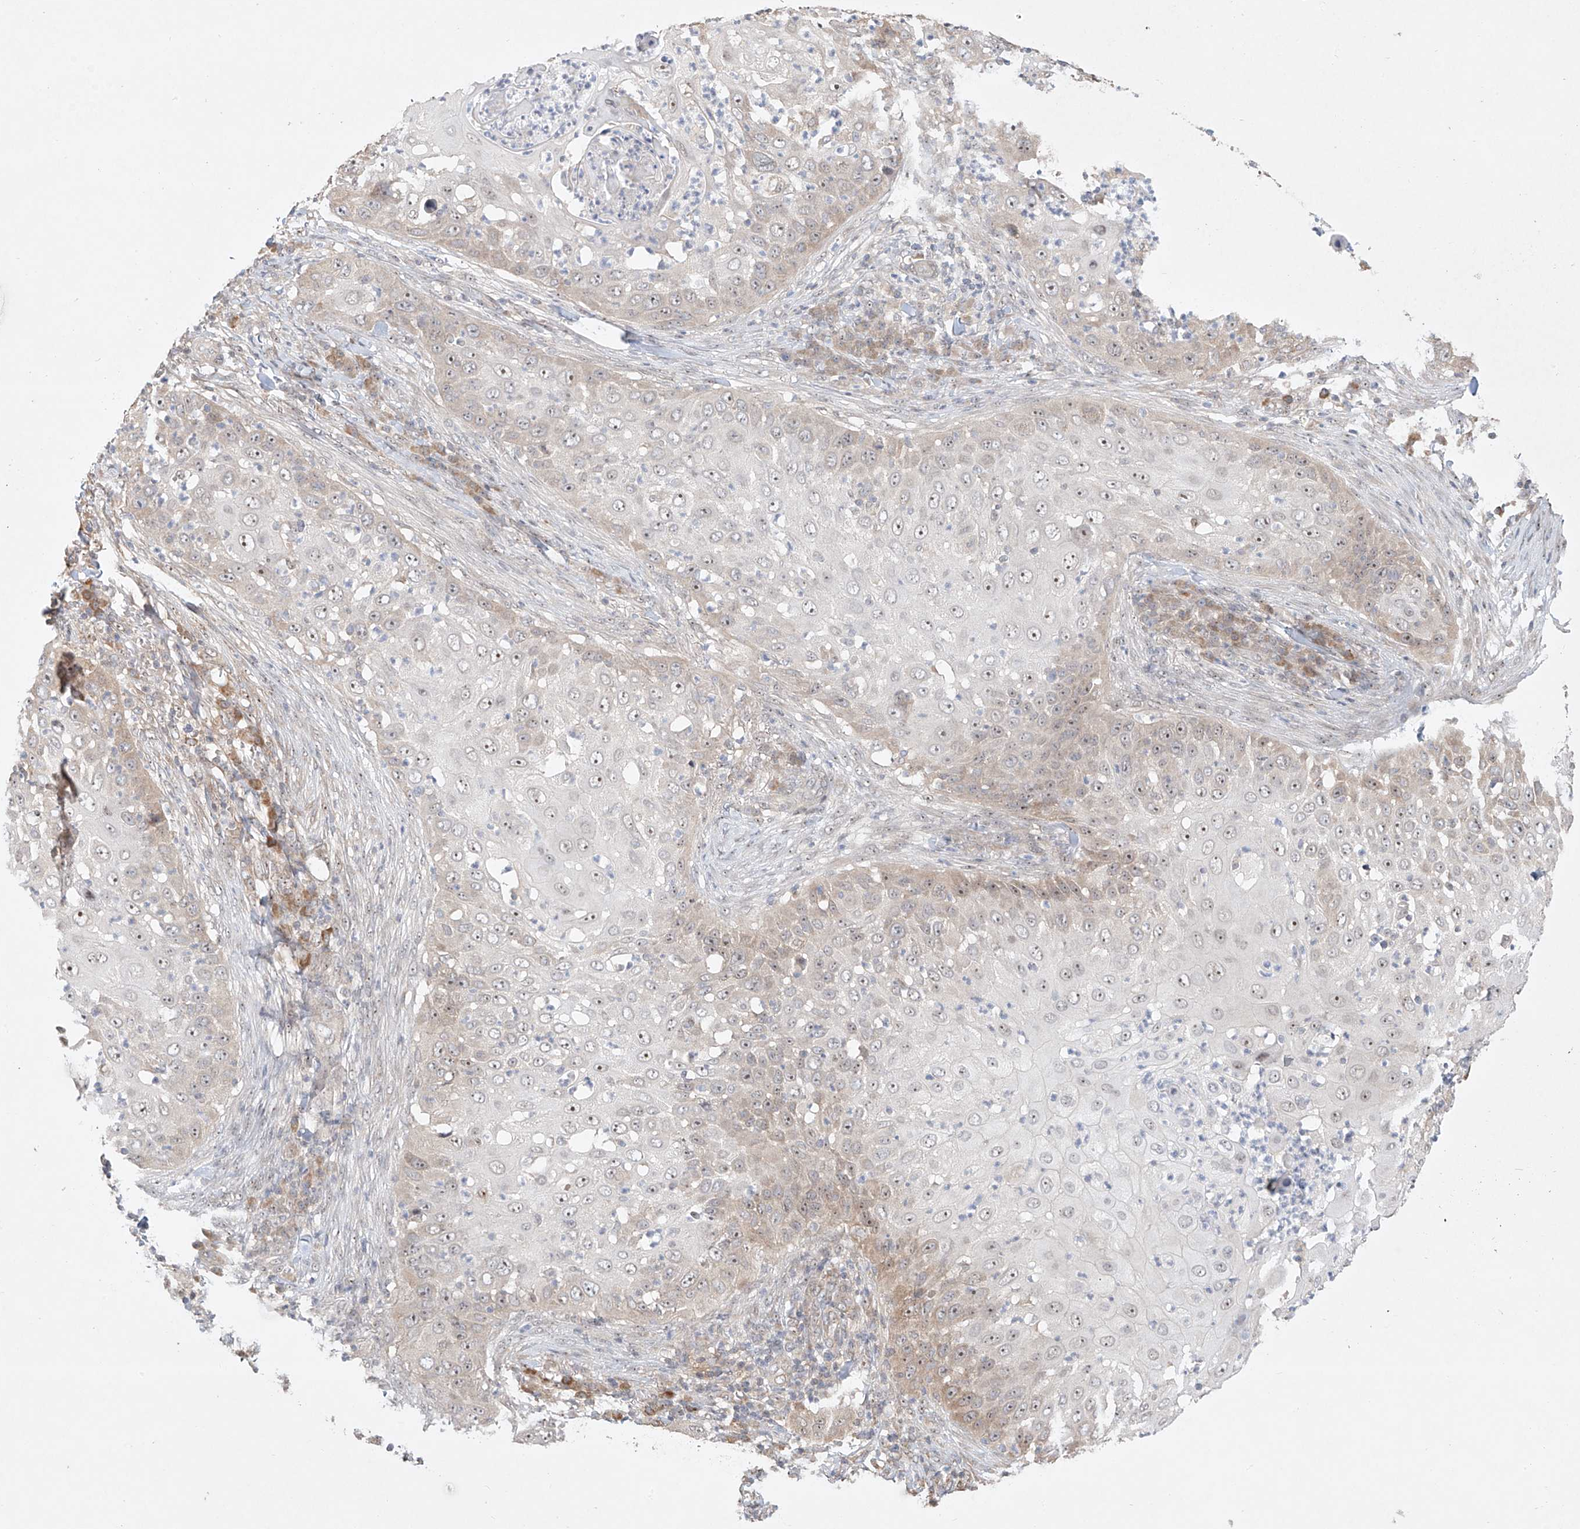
{"staining": {"intensity": "weak", "quantity": "25%-75%", "location": "cytoplasmic/membranous,nuclear"}, "tissue": "skin cancer", "cell_type": "Tumor cells", "image_type": "cancer", "snomed": [{"axis": "morphology", "description": "Squamous cell carcinoma, NOS"}, {"axis": "topography", "description": "Skin"}], "caption": "IHC (DAB (3,3'-diaminobenzidine)) staining of human skin cancer demonstrates weak cytoplasmic/membranous and nuclear protein staining in approximately 25%-75% of tumor cells.", "gene": "TASP1", "patient": {"sex": "female", "age": 44}}